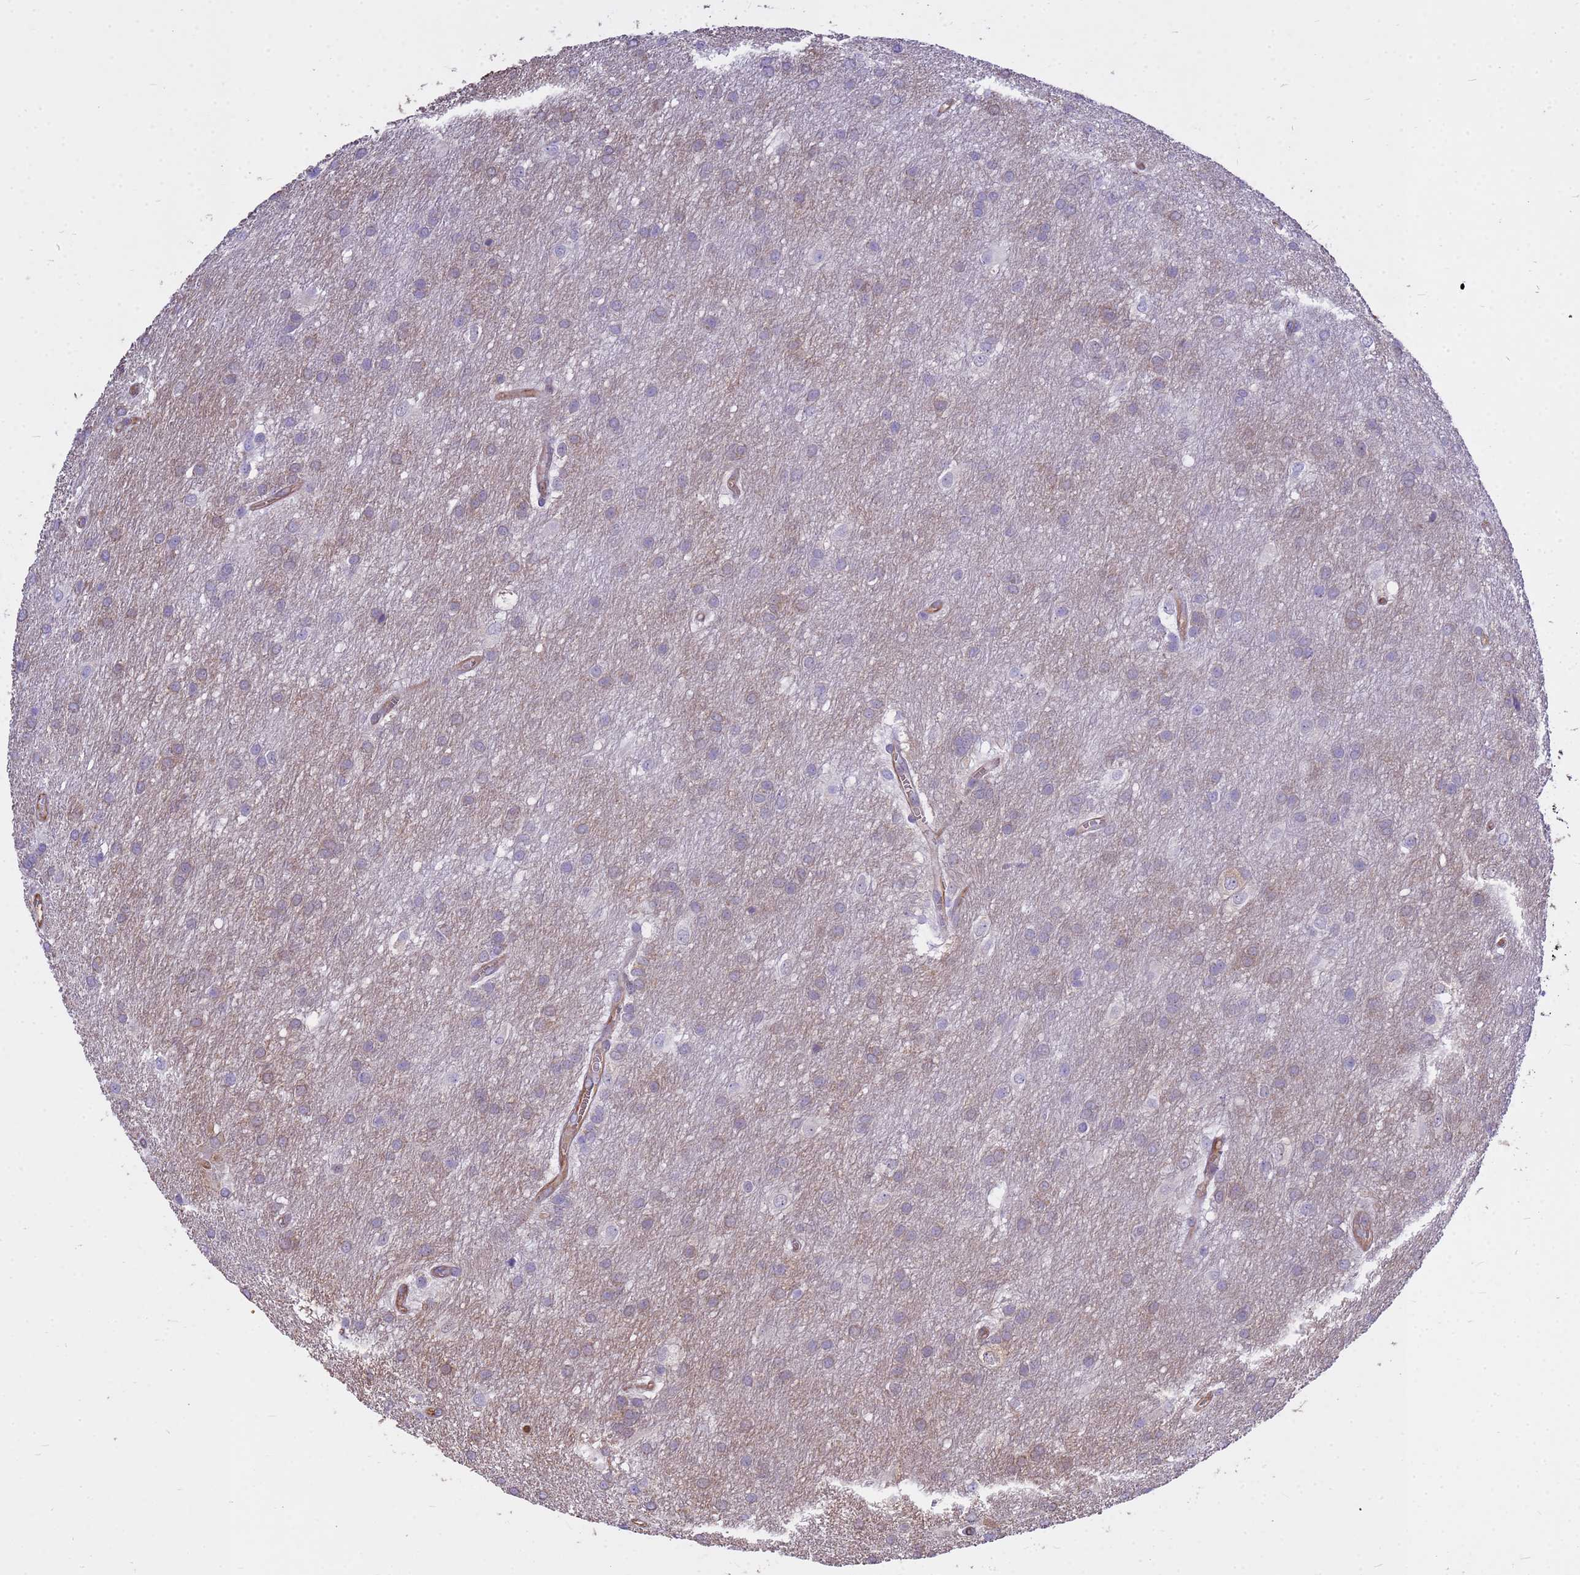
{"staining": {"intensity": "weak", "quantity": "25%-75%", "location": "cytoplasmic/membranous"}, "tissue": "glioma", "cell_type": "Tumor cells", "image_type": "cancer", "snomed": [{"axis": "morphology", "description": "Glioma, malignant, Low grade"}, {"axis": "topography", "description": "Brain"}], "caption": "Protein staining by immunohistochemistry (IHC) shows weak cytoplasmic/membranous staining in approximately 25%-75% of tumor cells in malignant low-grade glioma.", "gene": "TCEAL3", "patient": {"sex": "male", "age": 66}}